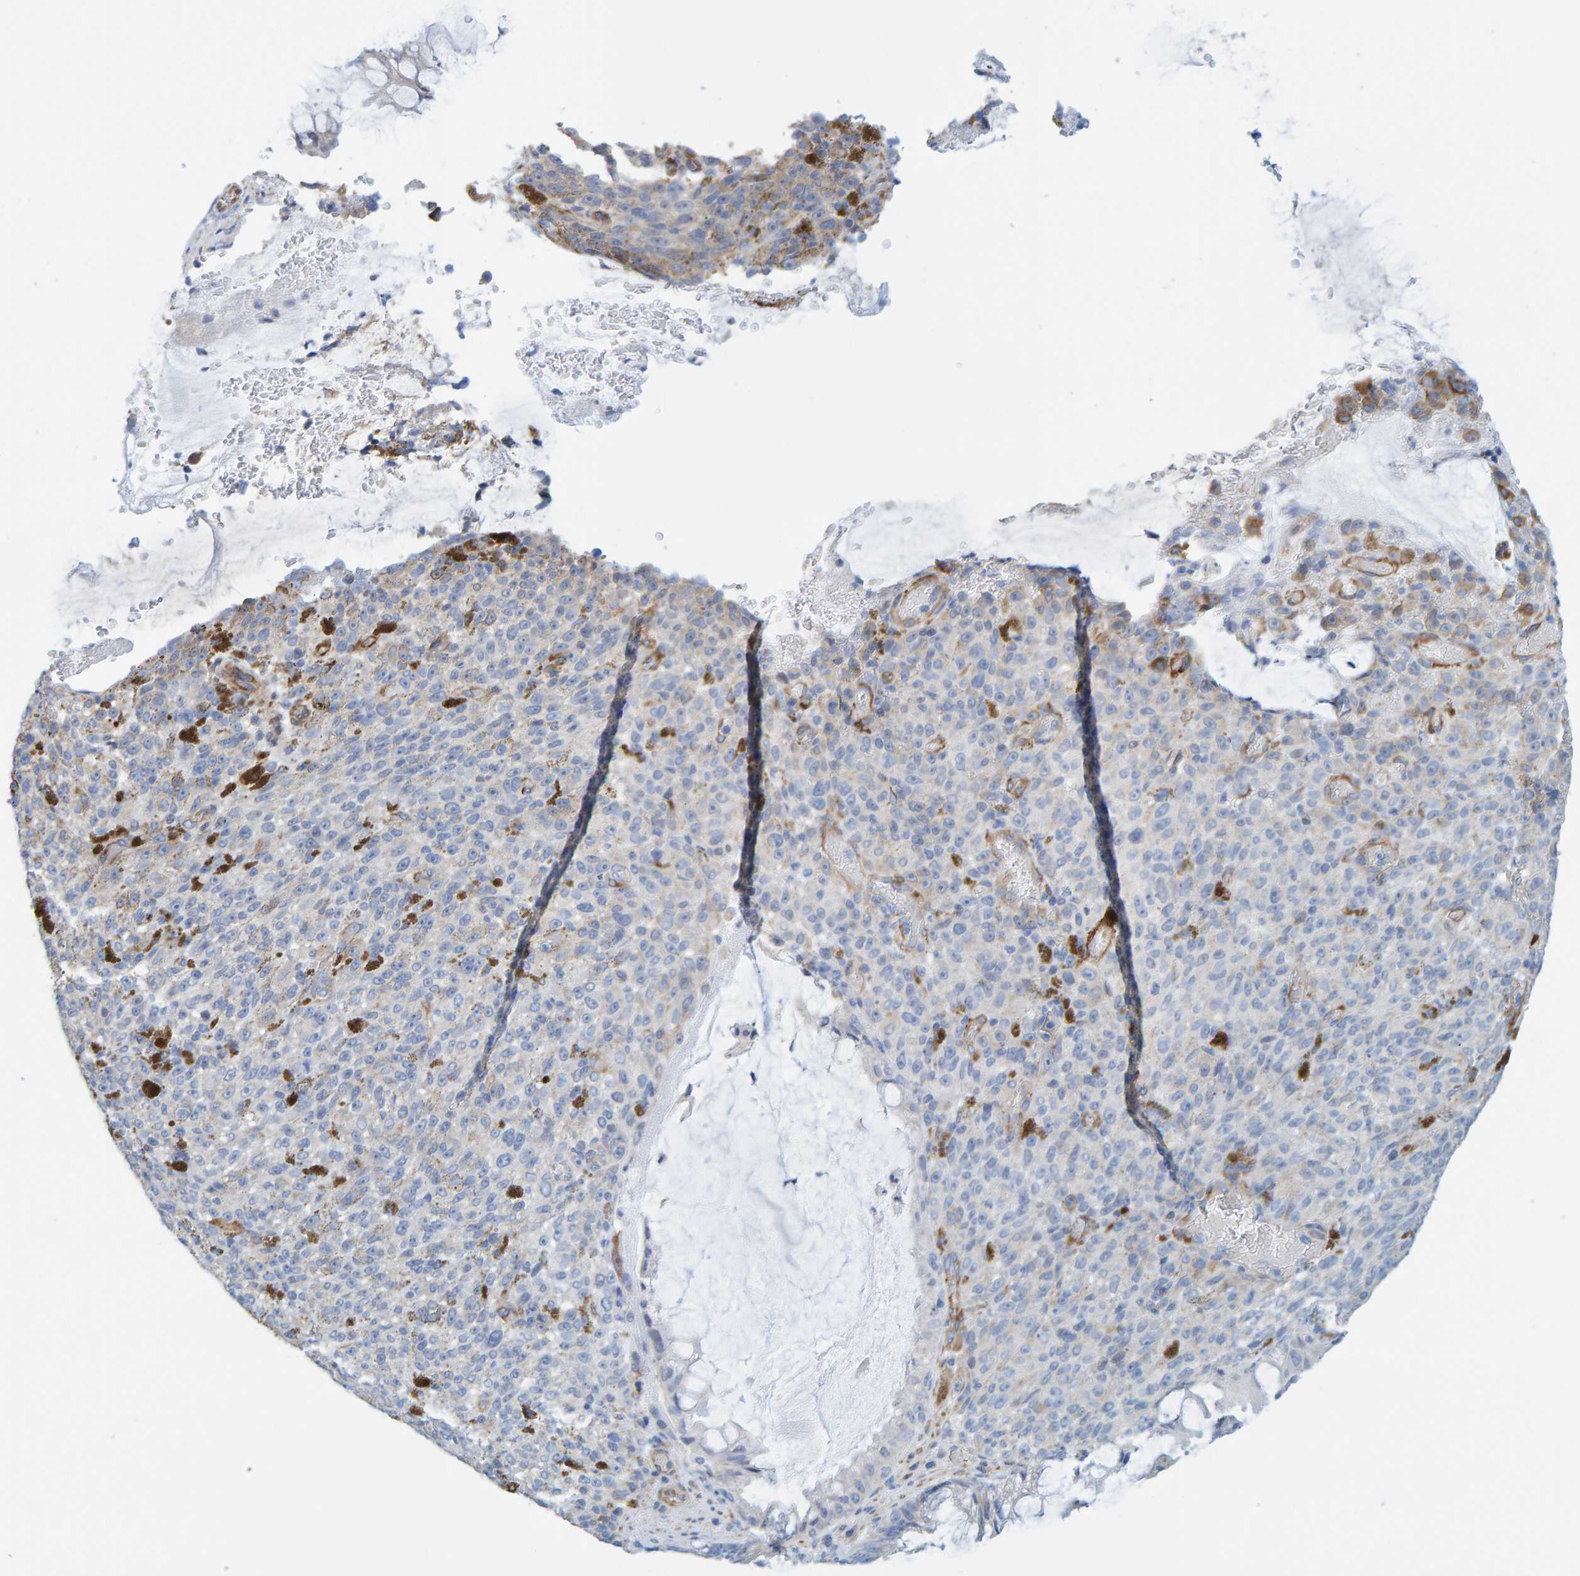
{"staining": {"intensity": "negative", "quantity": "none", "location": "none"}, "tissue": "melanoma", "cell_type": "Tumor cells", "image_type": "cancer", "snomed": [{"axis": "morphology", "description": "Malignant melanoma, NOS"}, {"axis": "topography", "description": "Rectum"}], "caption": "Tumor cells are negative for protein expression in human malignant melanoma.", "gene": "MAP1B", "patient": {"sex": "female", "age": 81}}